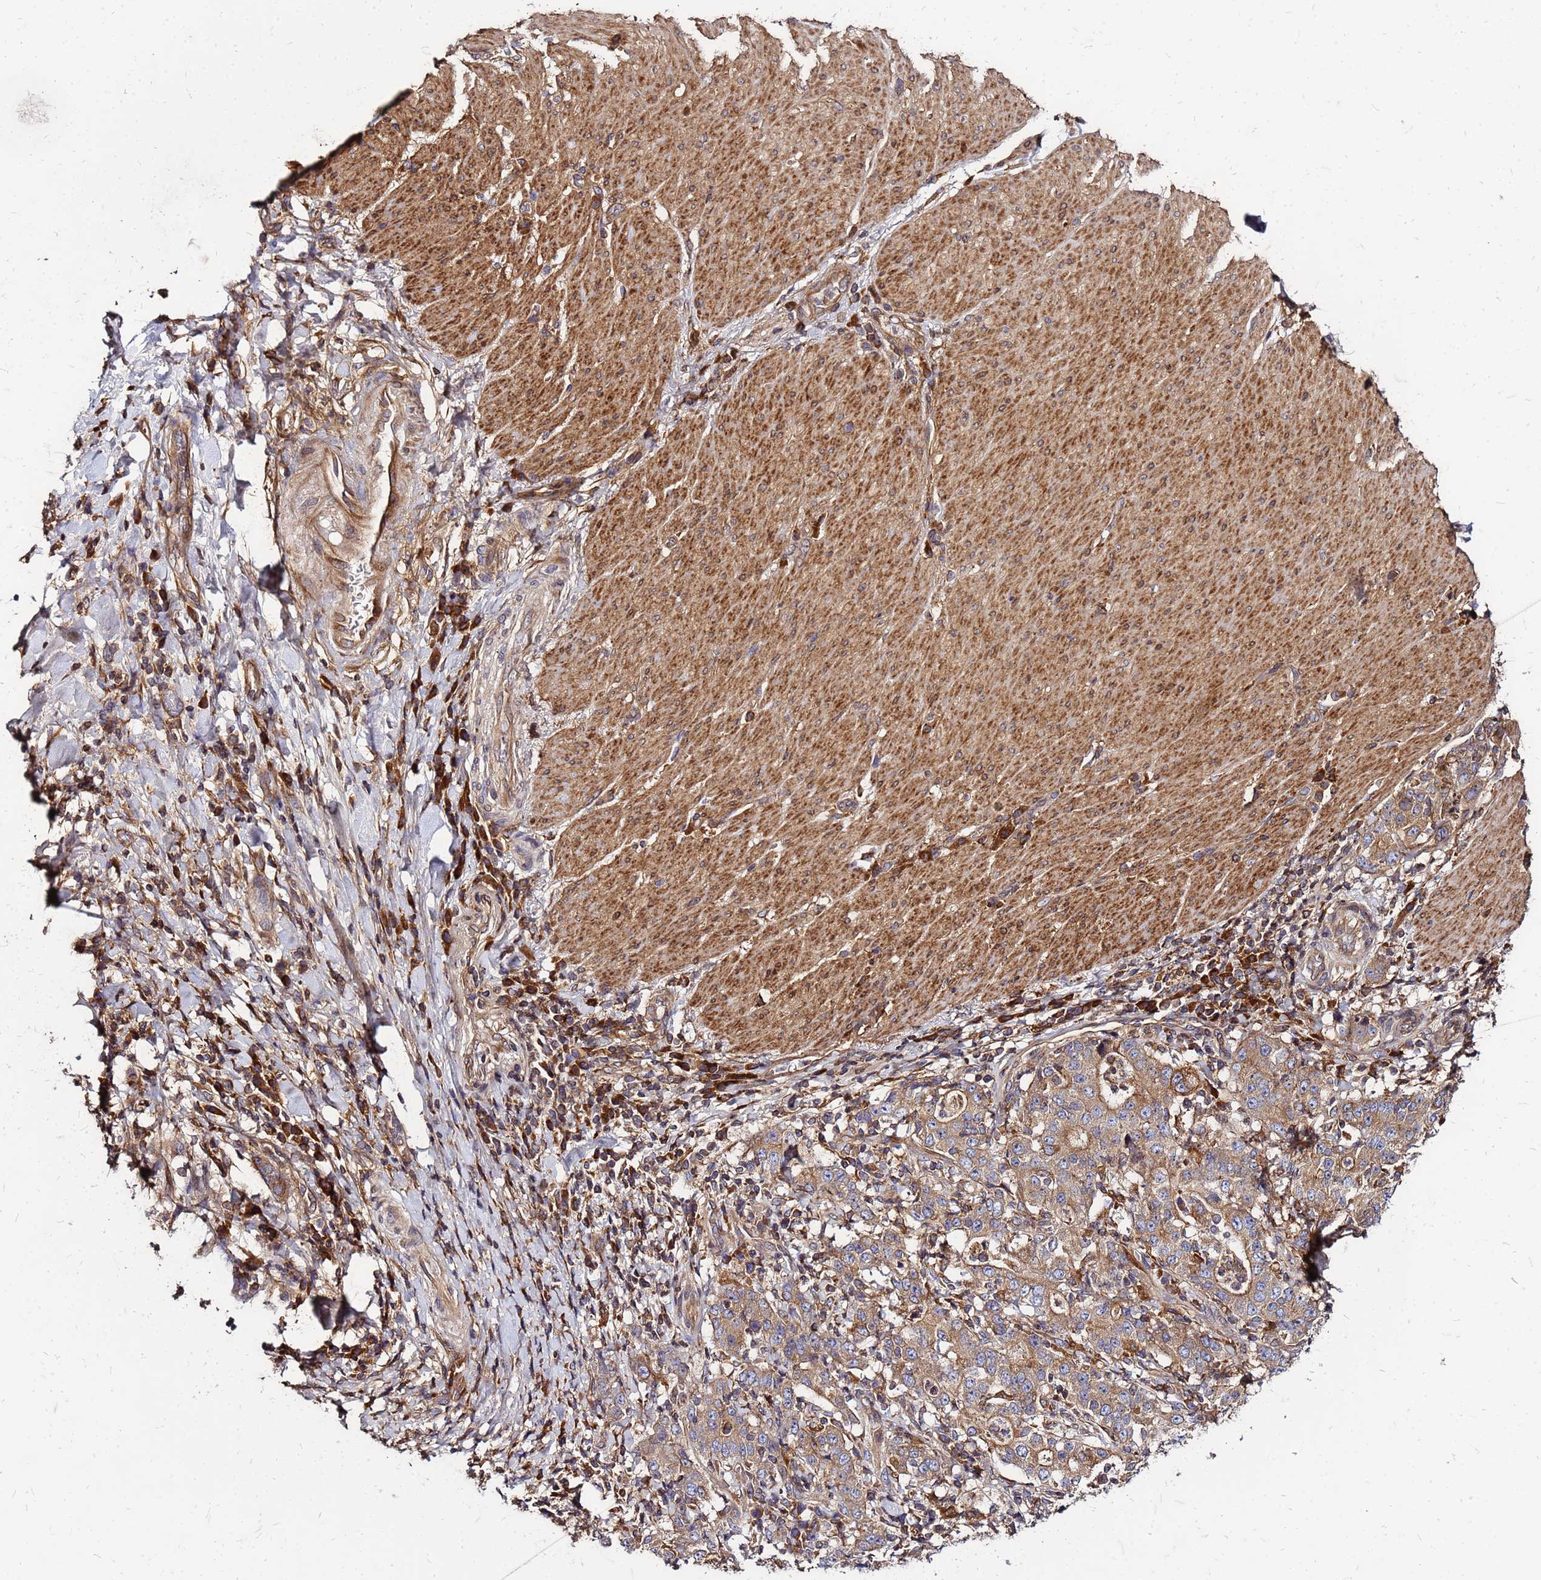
{"staining": {"intensity": "weak", "quantity": ">75%", "location": "cytoplasmic/membranous"}, "tissue": "stomach cancer", "cell_type": "Tumor cells", "image_type": "cancer", "snomed": [{"axis": "morphology", "description": "Normal tissue, NOS"}, {"axis": "morphology", "description": "Adenocarcinoma, NOS"}, {"axis": "topography", "description": "Stomach, upper"}, {"axis": "topography", "description": "Stomach"}], "caption": "Adenocarcinoma (stomach) stained with a protein marker exhibits weak staining in tumor cells.", "gene": "CYBC1", "patient": {"sex": "male", "age": 59}}